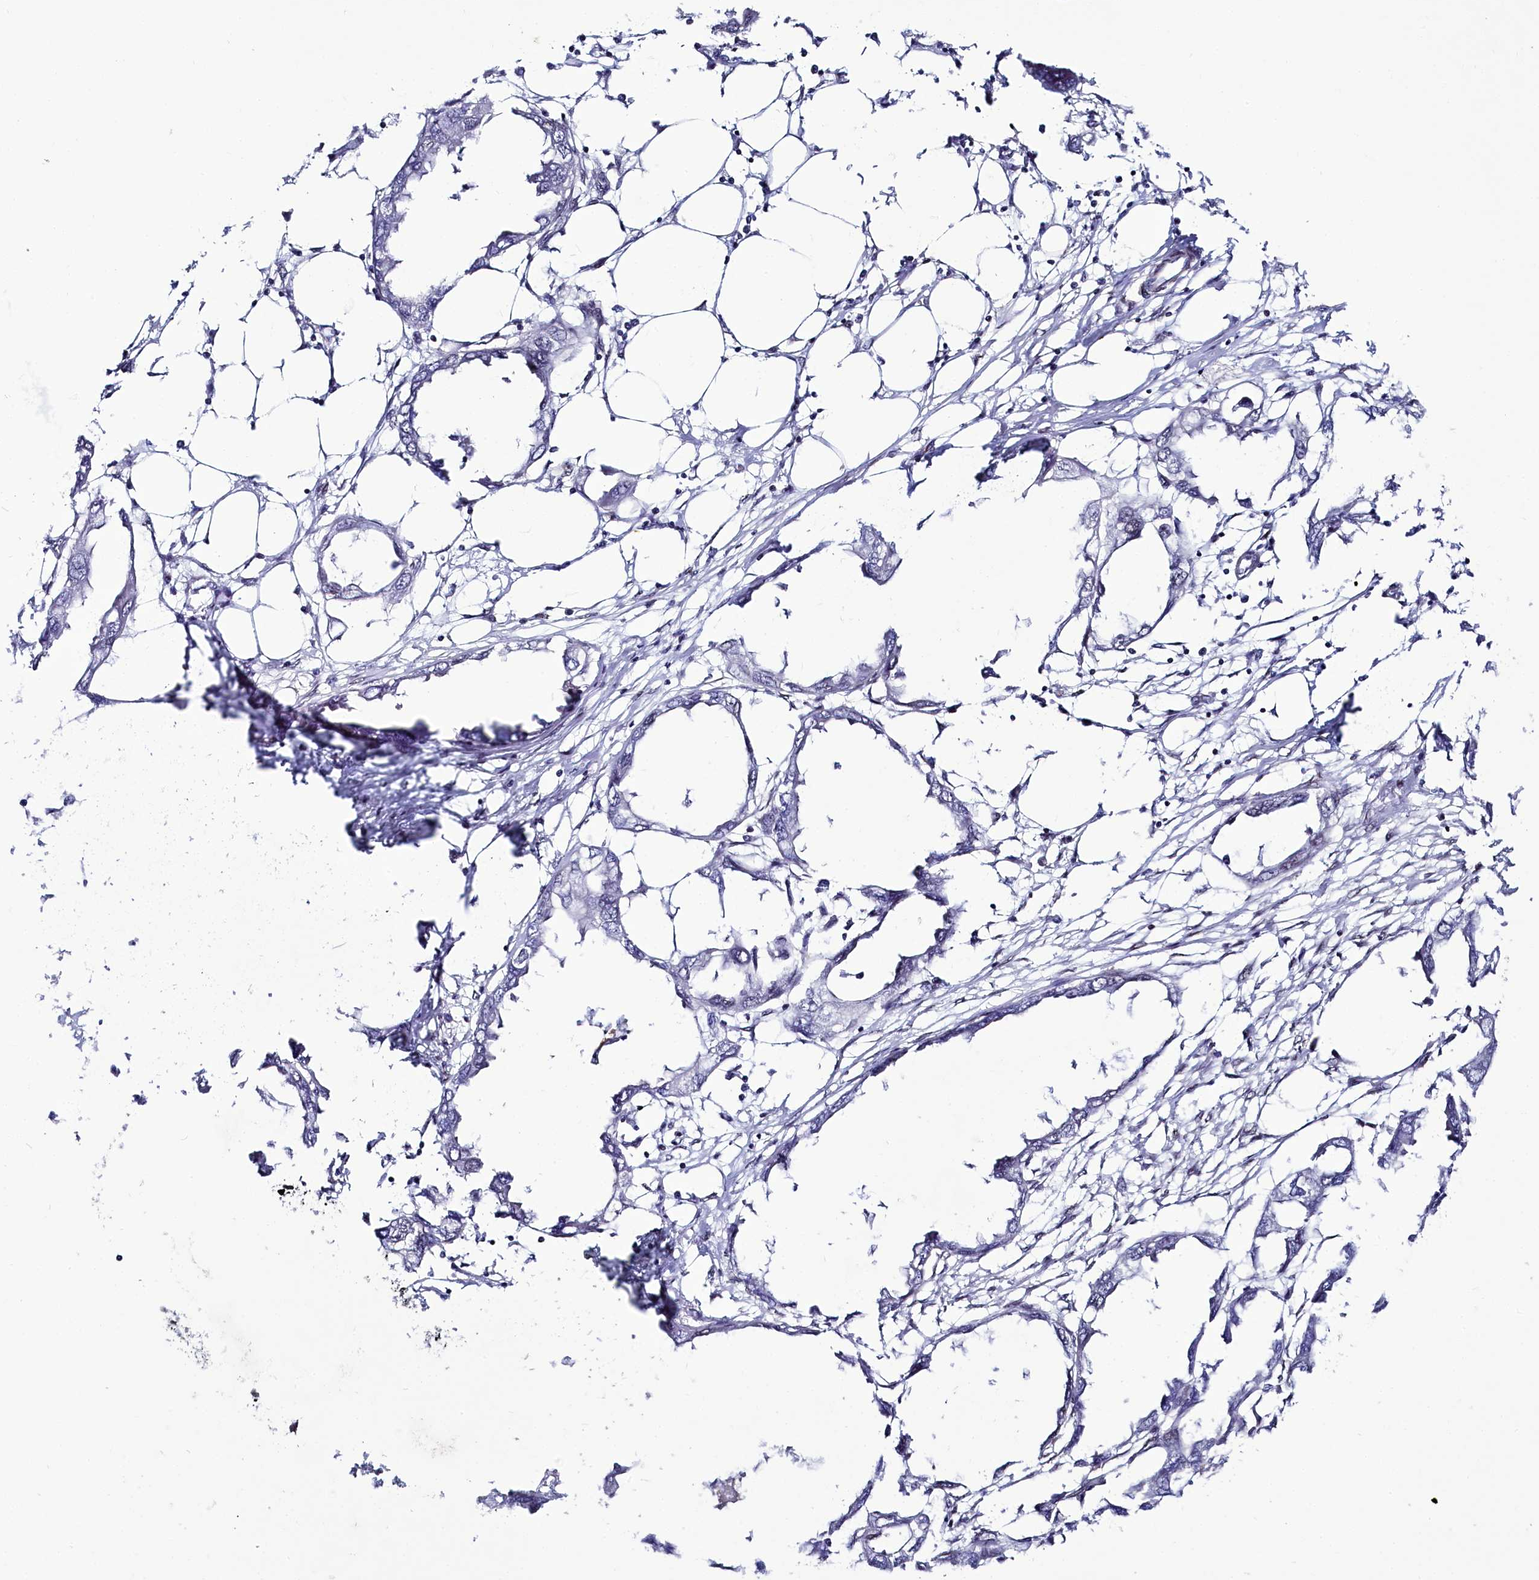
{"staining": {"intensity": "negative", "quantity": "none", "location": "none"}, "tissue": "endometrial cancer", "cell_type": "Tumor cells", "image_type": "cancer", "snomed": [{"axis": "morphology", "description": "Adenocarcinoma, NOS"}, {"axis": "morphology", "description": "Adenocarcinoma, metastatic, NOS"}, {"axis": "topography", "description": "Adipose tissue"}, {"axis": "topography", "description": "Endometrium"}], "caption": "There is no significant positivity in tumor cells of endometrial cancer.", "gene": "TCOF1", "patient": {"sex": "female", "age": 67}}